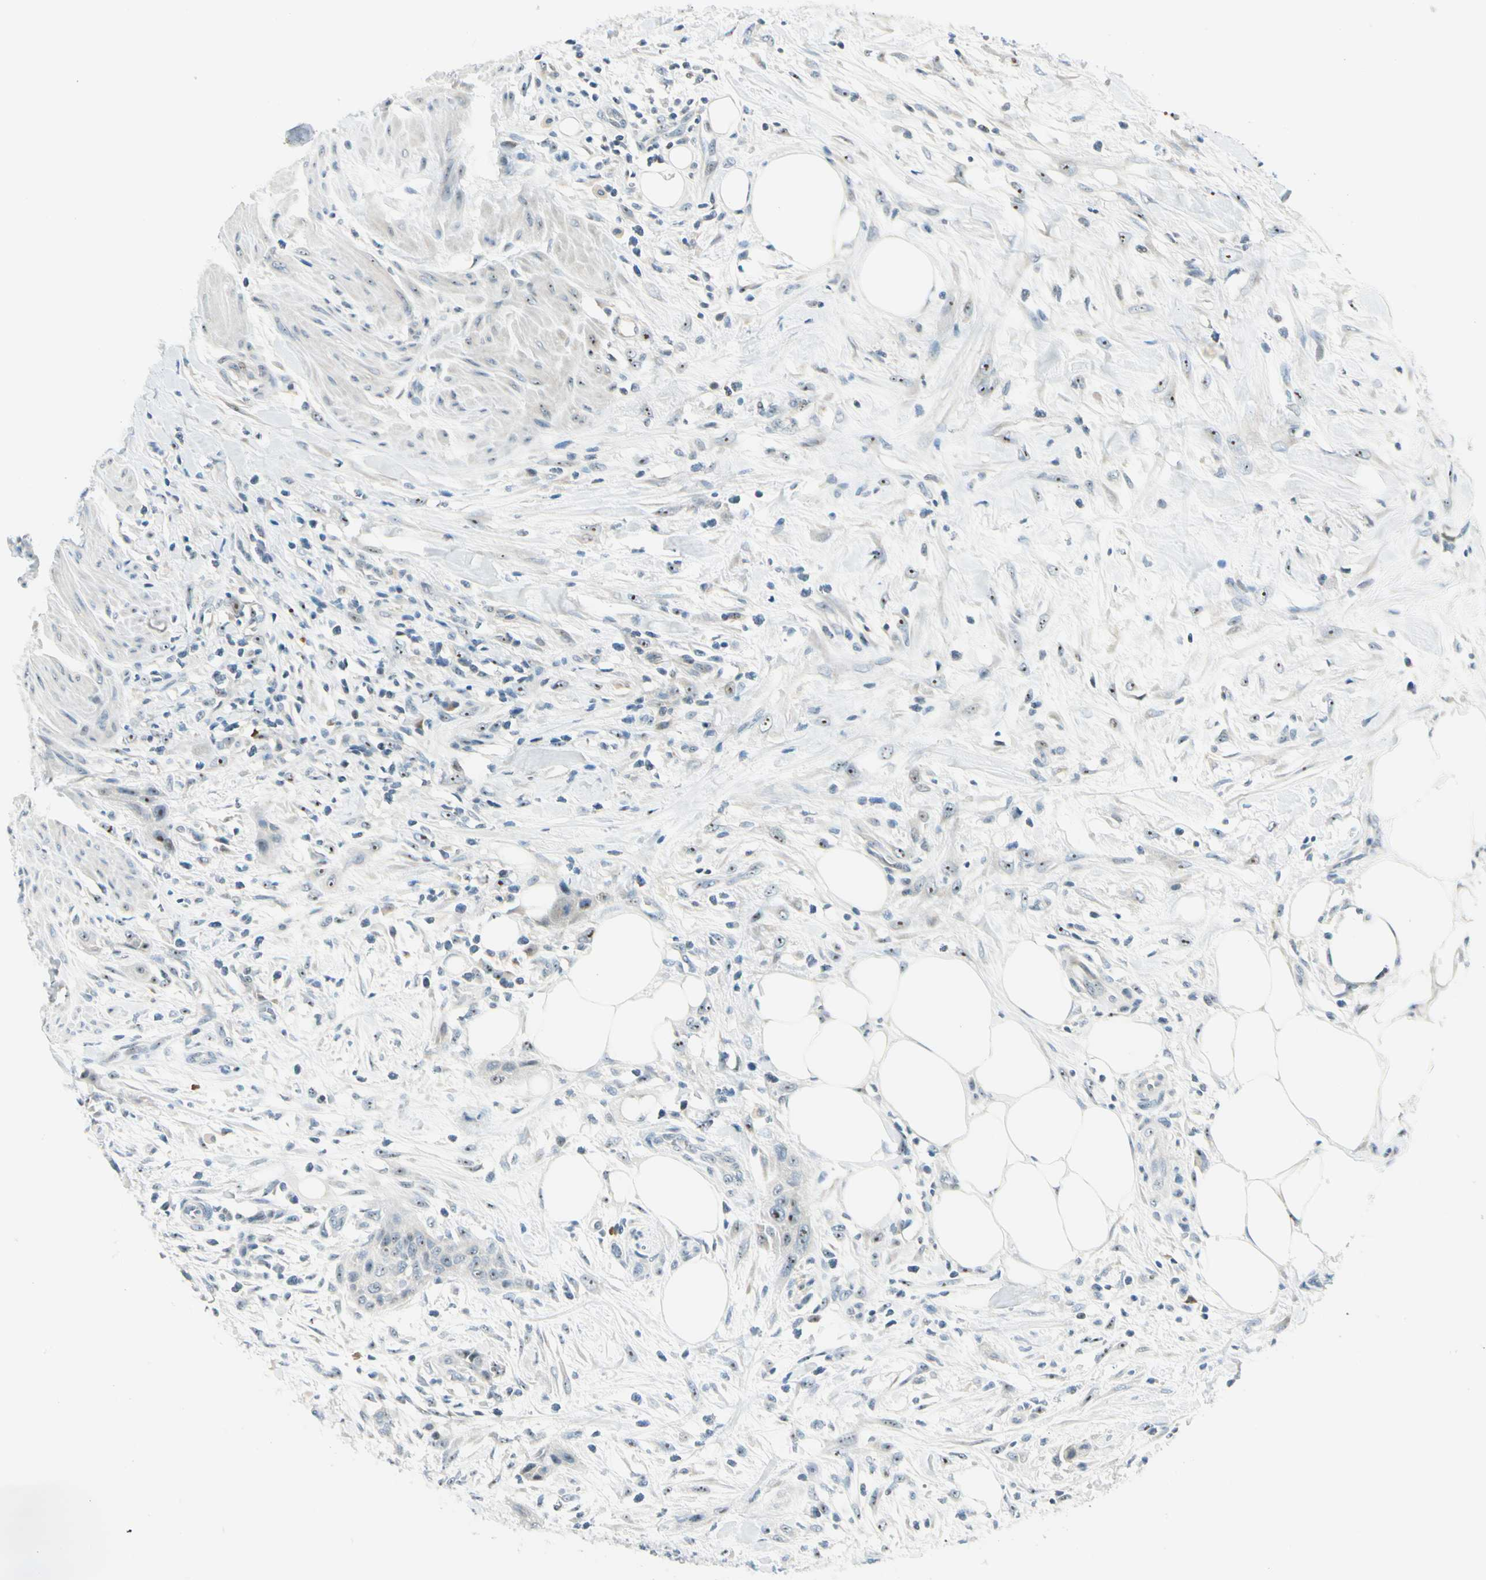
{"staining": {"intensity": "weak", "quantity": "25%-75%", "location": "nuclear"}, "tissue": "urothelial cancer", "cell_type": "Tumor cells", "image_type": "cancer", "snomed": [{"axis": "morphology", "description": "Urothelial carcinoma, High grade"}, {"axis": "topography", "description": "Urinary bladder"}], "caption": "There is low levels of weak nuclear positivity in tumor cells of urothelial cancer, as demonstrated by immunohistochemical staining (brown color).", "gene": "ZSCAN1", "patient": {"sex": "male", "age": 35}}